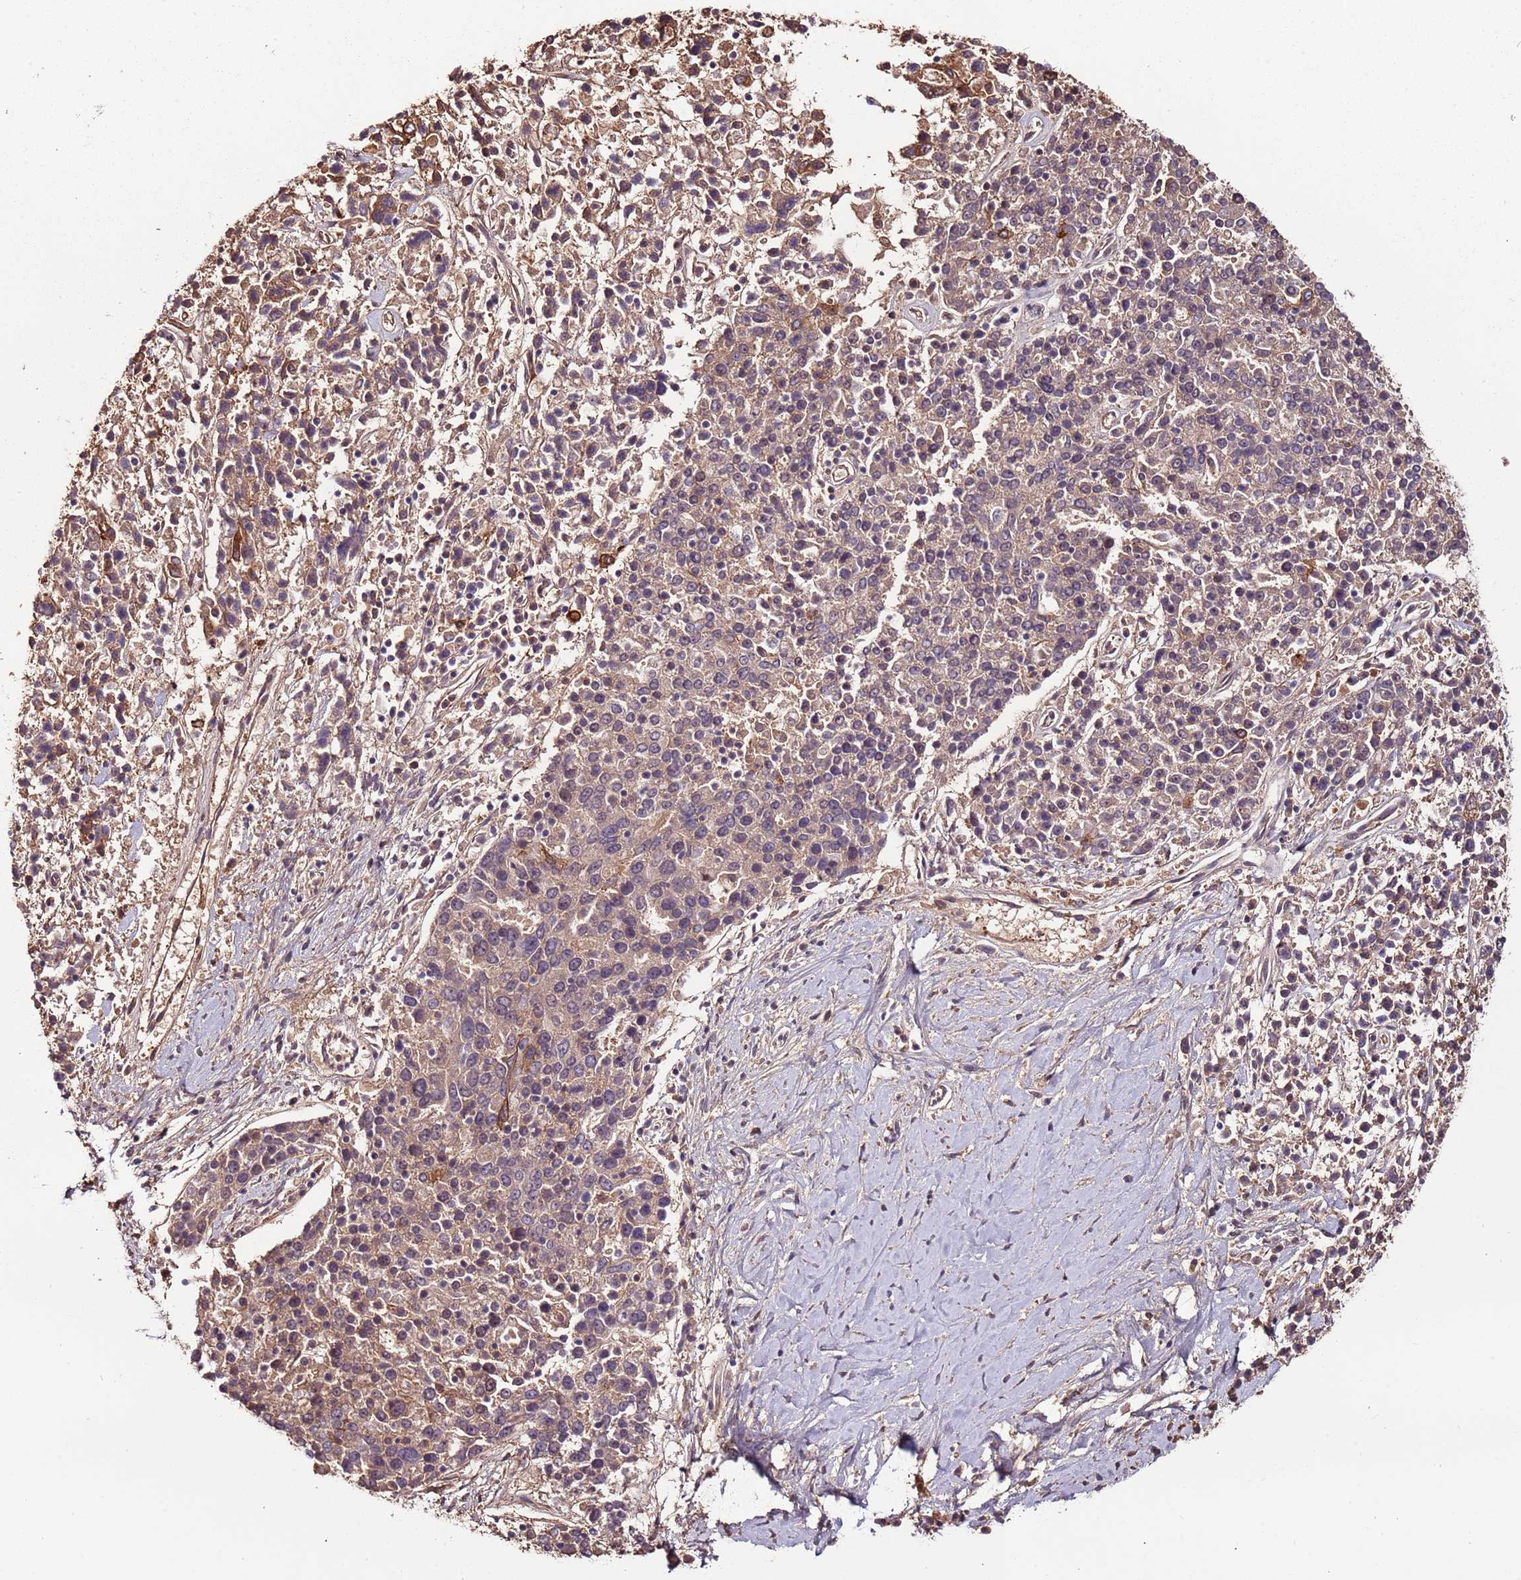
{"staining": {"intensity": "weak", "quantity": "<25%", "location": "cytoplasmic/membranous"}, "tissue": "ovarian cancer", "cell_type": "Tumor cells", "image_type": "cancer", "snomed": [{"axis": "morphology", "description": "Carcinoma, endometroid"}, {"axis": "topography", "description": "Ovary"}], "caption": "Protein analysis of ovarian cancer (endometroid carcinoma) displays no significant staining in tumor cells.", "gene": "DENR", "patient": {"sex": "female", "age": 62}}